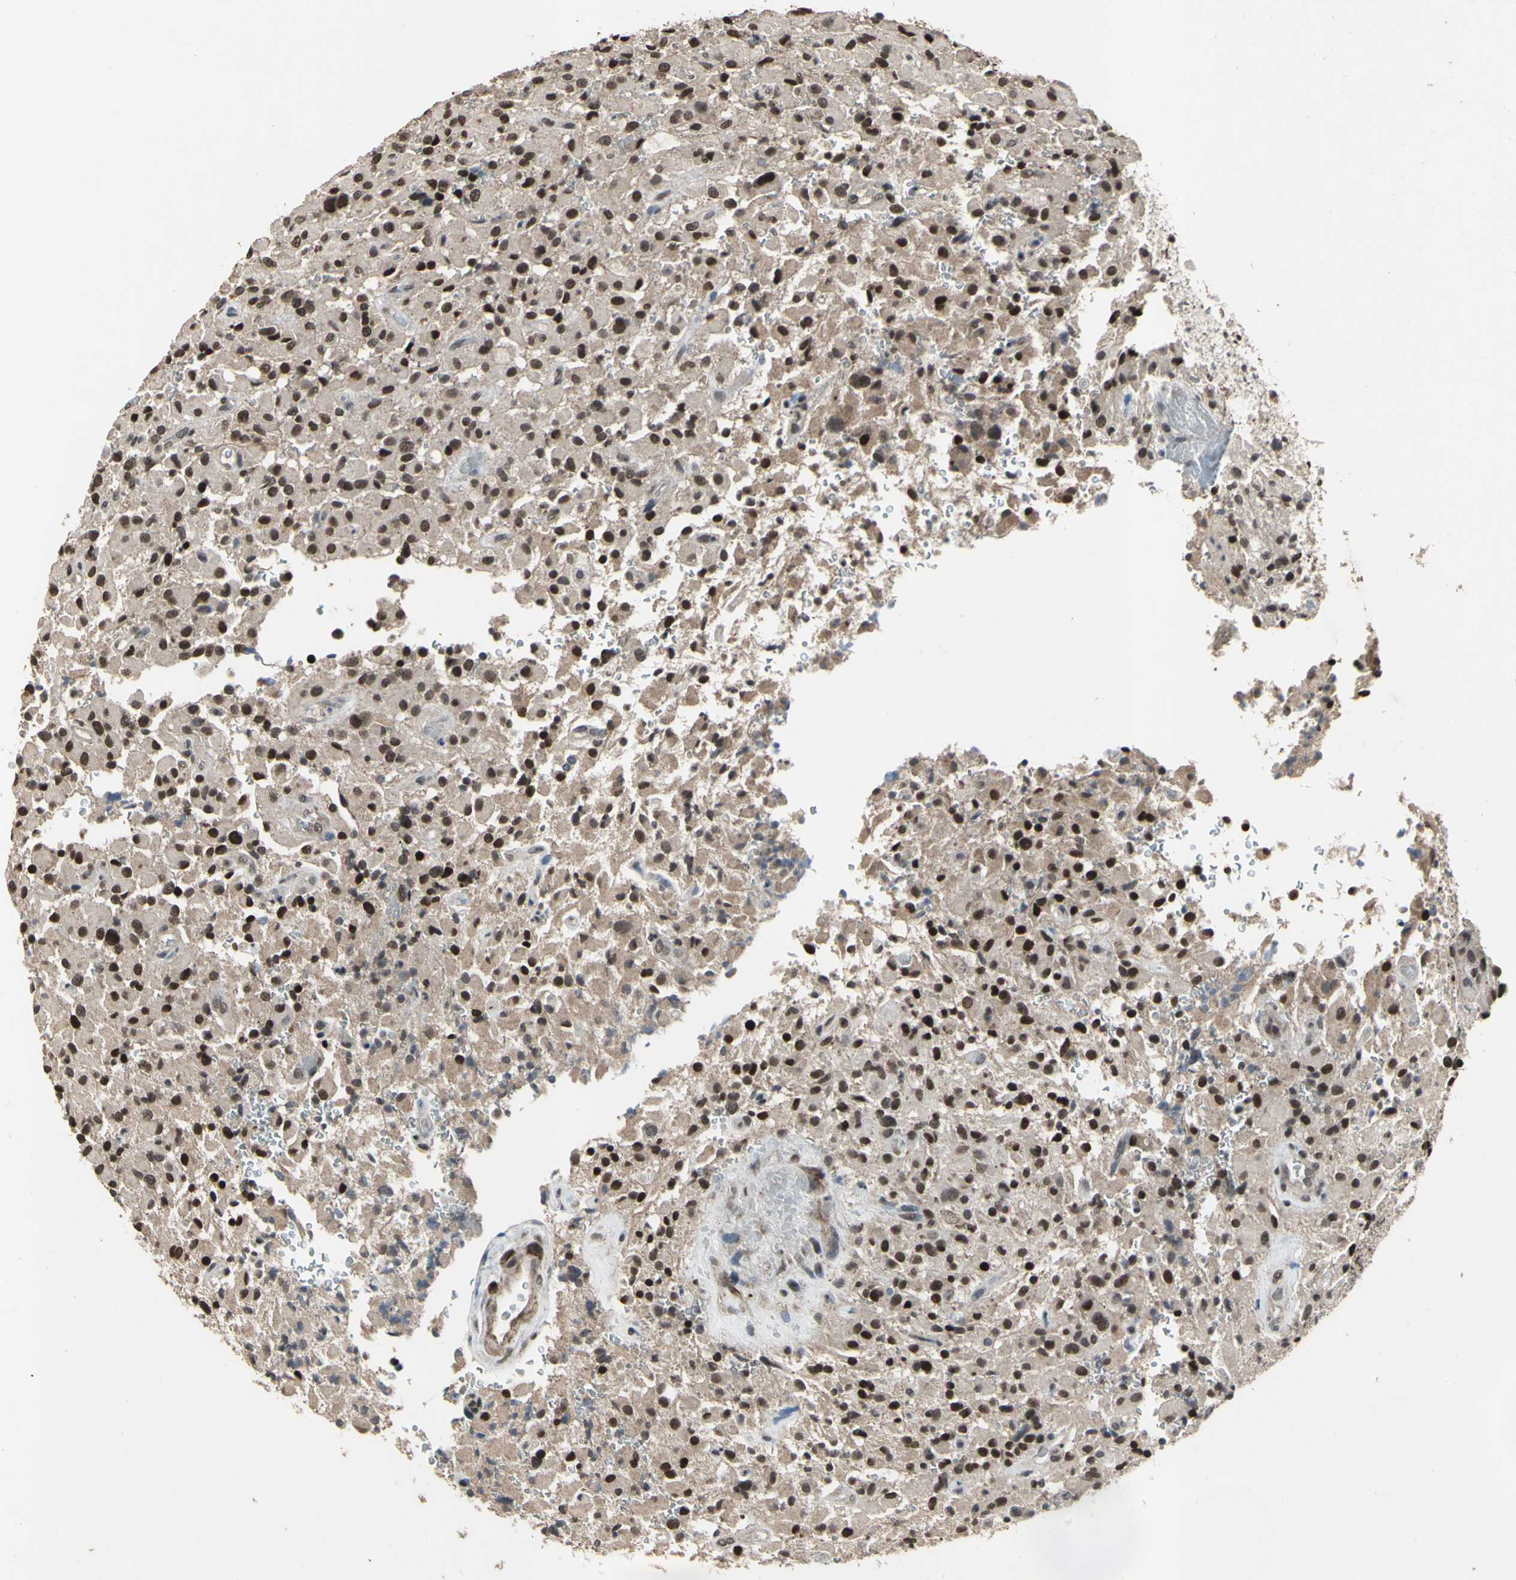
{"staining": {"intensity": "strong", "quantity": ">75%", "location": "nuclear"}, "tissue": "glioma", "cell_type": "Tumor cells", "image_type": "cancer", "snomed": [{"axis": "morphology", "description": "Glioma, malignant, High grade"}, {"axis": "topography", "description": "Brain"}], "caption": "Immunohistochemical staining of human malignant glioma (high-grade) displays strong nuclear protein expression in about >75% of tumor cells. (Brightfield microscopy of DAB IHC at high magnification).", "gene": "ZNF174", "patient": {"sex": "male", "age": 71}}